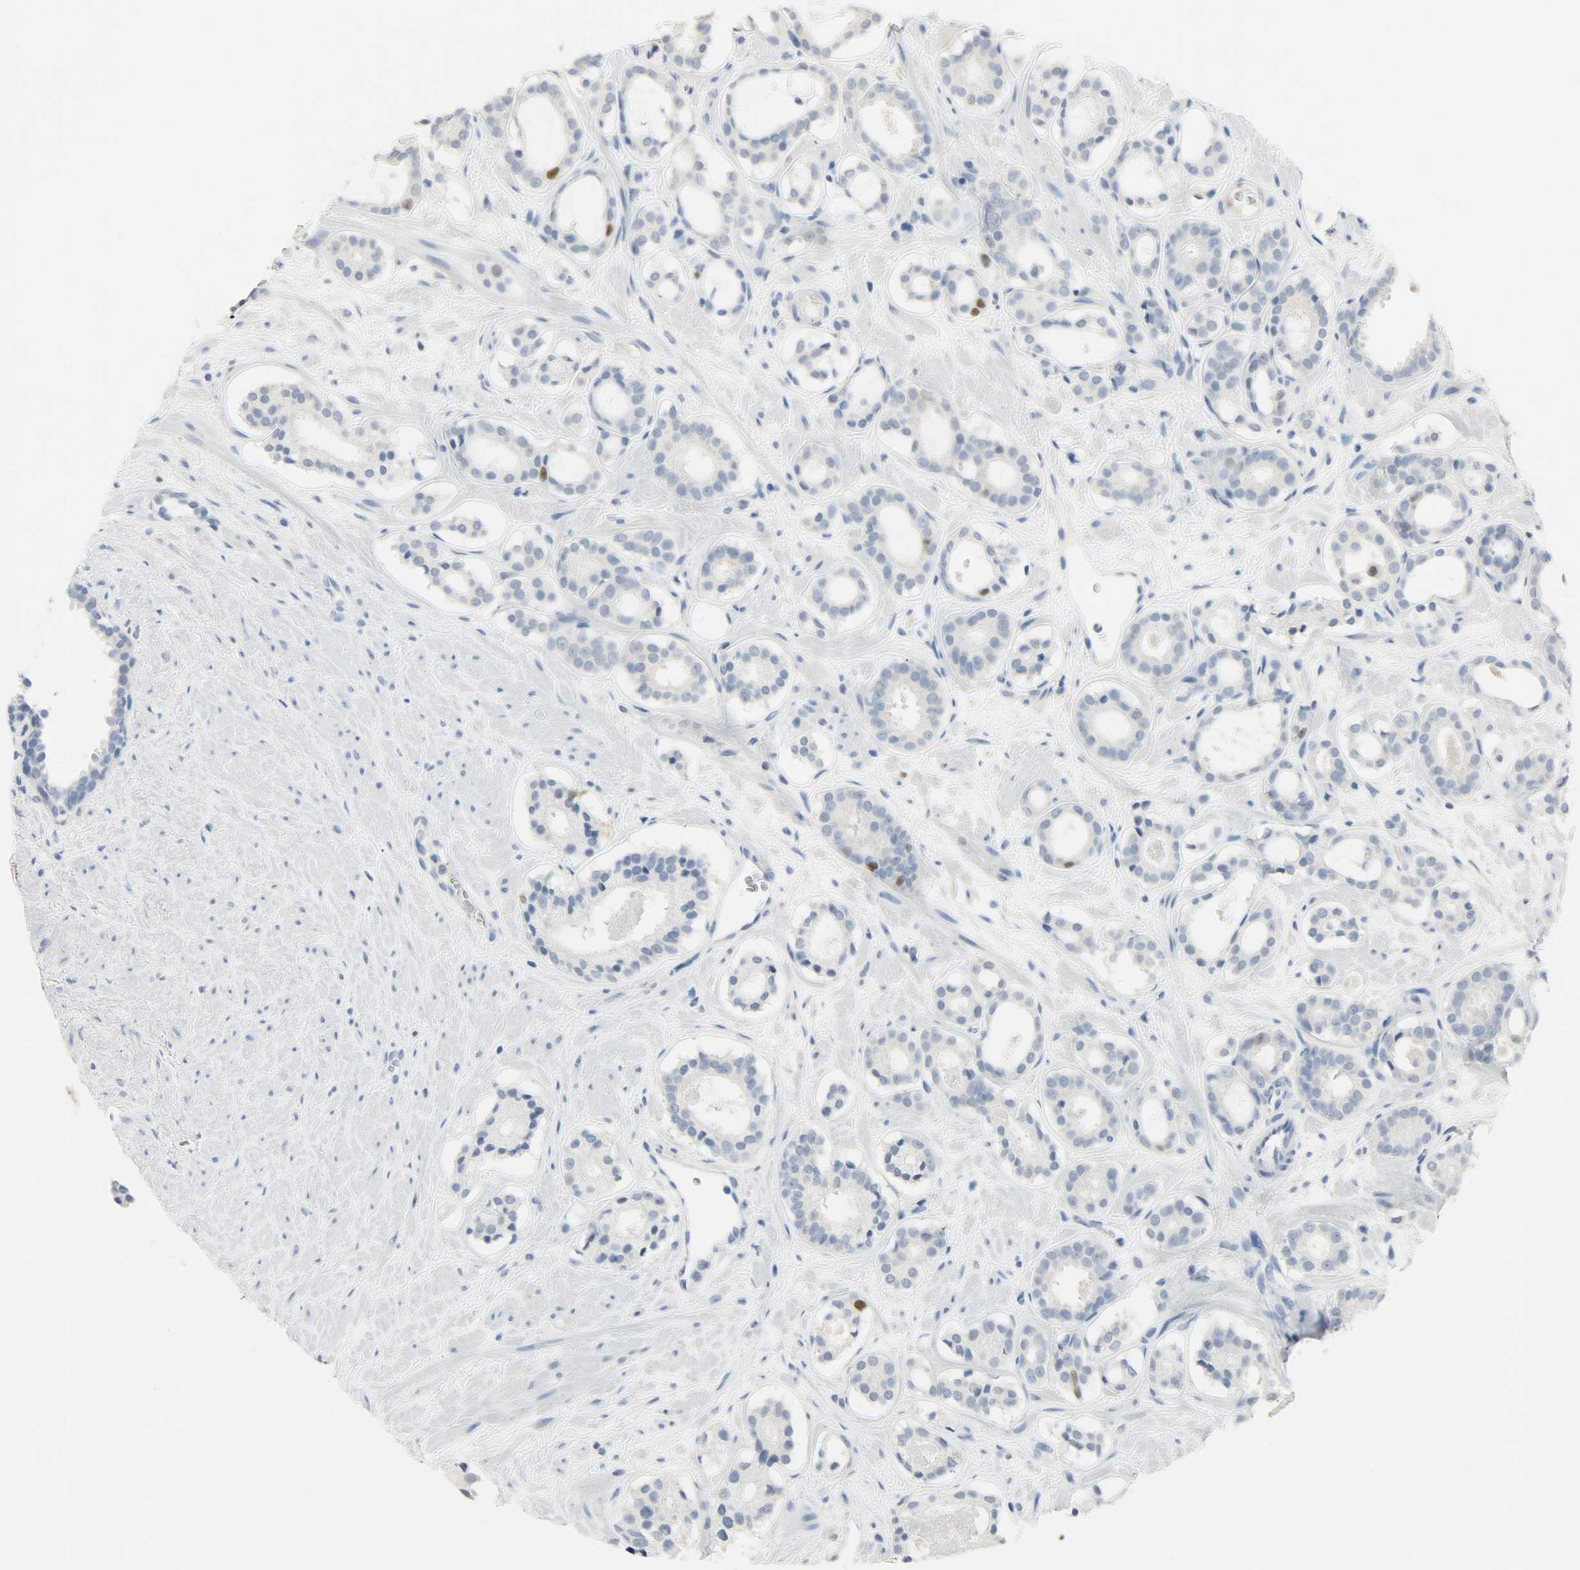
{"staining": {"intensity": "negative", "quantity": "none", "location": "none"}, "tissue": "prostate cancer", "cell_type": "Tumor cells", "image_type": "cancer", "snomed": [{"axis": "morphology", "description": "Adenocarcinoma, Low grade"}, {"axis": "topography", "description": "Prostate"}], "caption": "The immunohistochemistry image has no significant expression in tumor cells of prostate cancer tissue.", "gene": "HELLS", "patient": {"sex": "male", "age": 57}}